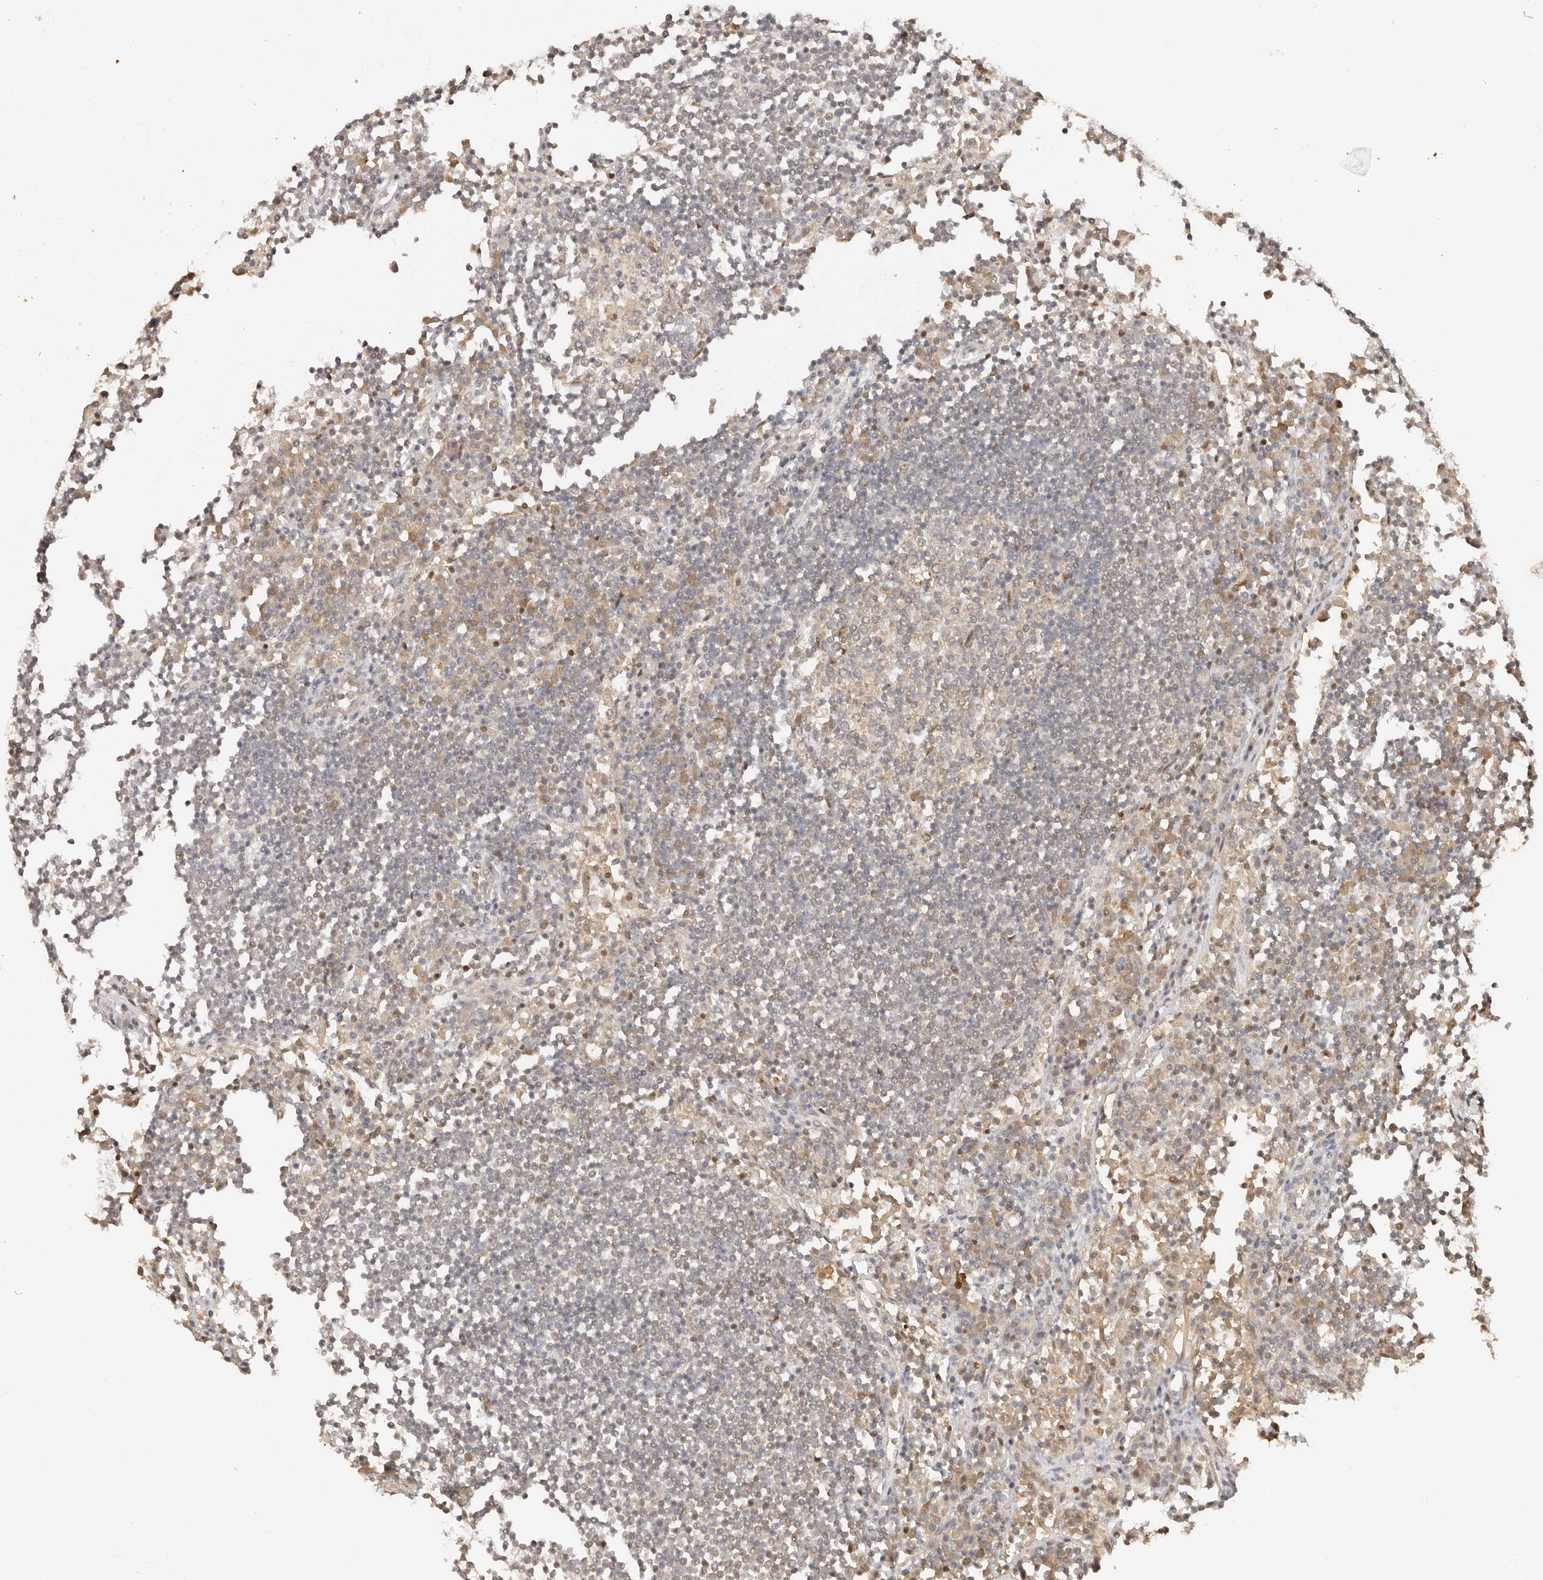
{"staining": {"intensity": "negative", "quantity": "none", "location": "none"}, "tissue": "lymph node", "cell_type": "Germinal center cells", "image_type": "normal", "snomed": [{"axis": "morphology", "description": "Normal tissue, NOS"}, {"axis": "topography", "description": "Lymph node"}], "caption": "Immunohistochemistry micrograph of normal lymph node: human lymph node stained with DAB demonstrates no significant protein positivity in germinal center cells.", "gene": "PSMA5", "patient": {"sex": "female", "age": 53}}